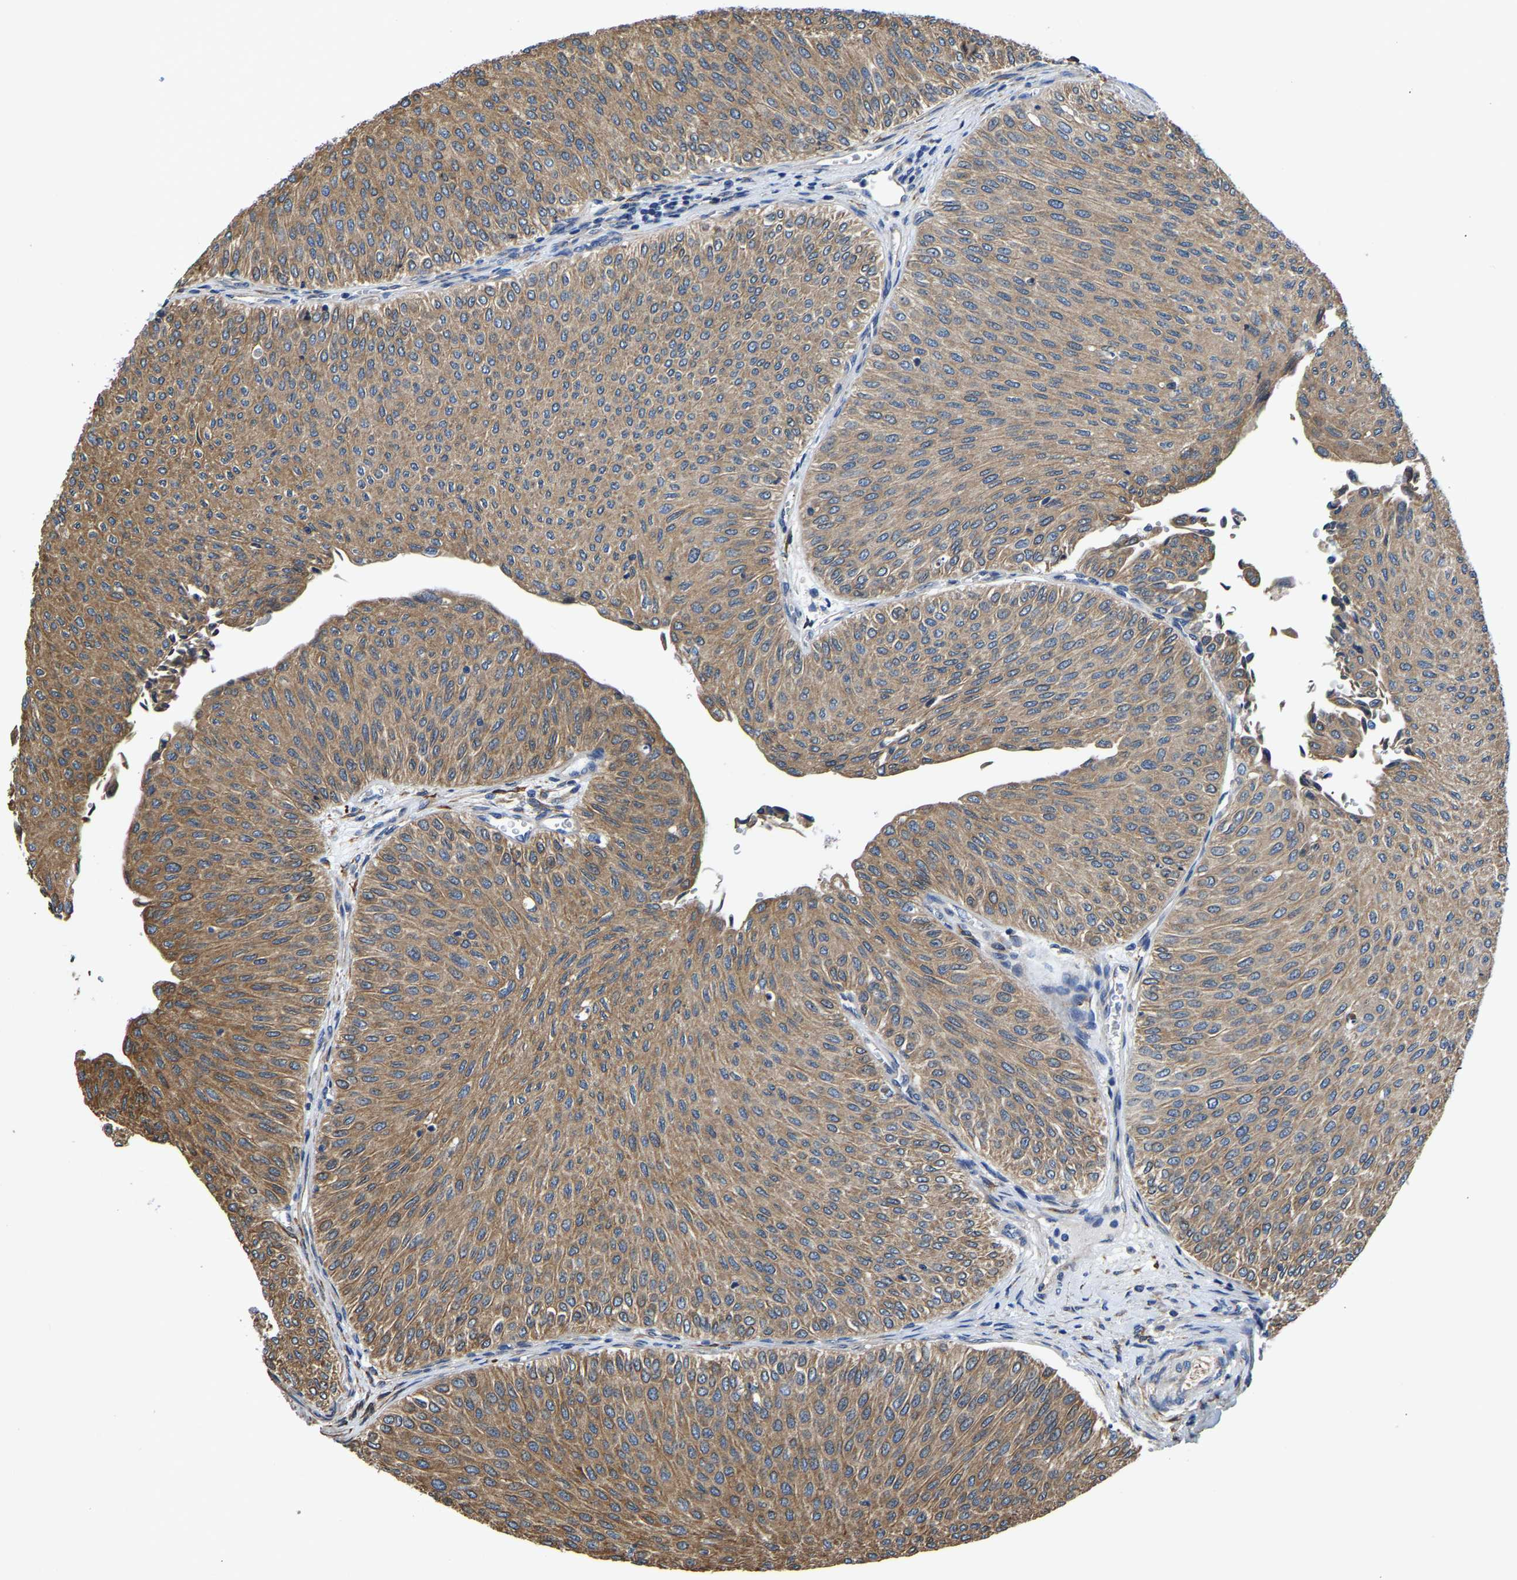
{"staining": {"intensity": "moderate", "quantity": ">75%", "location": "cytoplasmic/membranous"}, "tissue": "urothelial cancer", "cell_type": "Tumor cells", "image_type": "cancer", "snomed": [{"axis": "morphology", "description": "Urothelial carcinoma, Low grade"}, {"axis": "topography", "description": "Urinary bladder"}], "caption": "Low-grade urothelial carcinoma tissue exhibits moderate cytoplasmic/membranous expression in about >75% of tumor cells, visualized by immunohistochemistry. The protein of interest is stained brown, and the nuclei are stained in blue (DAB (3,3'-diaminobenzidine) IHC with brightfield microscopy, high magnification).", "gene": "ARL6IP5", "patient": {"sex": "male", "age": 78}}